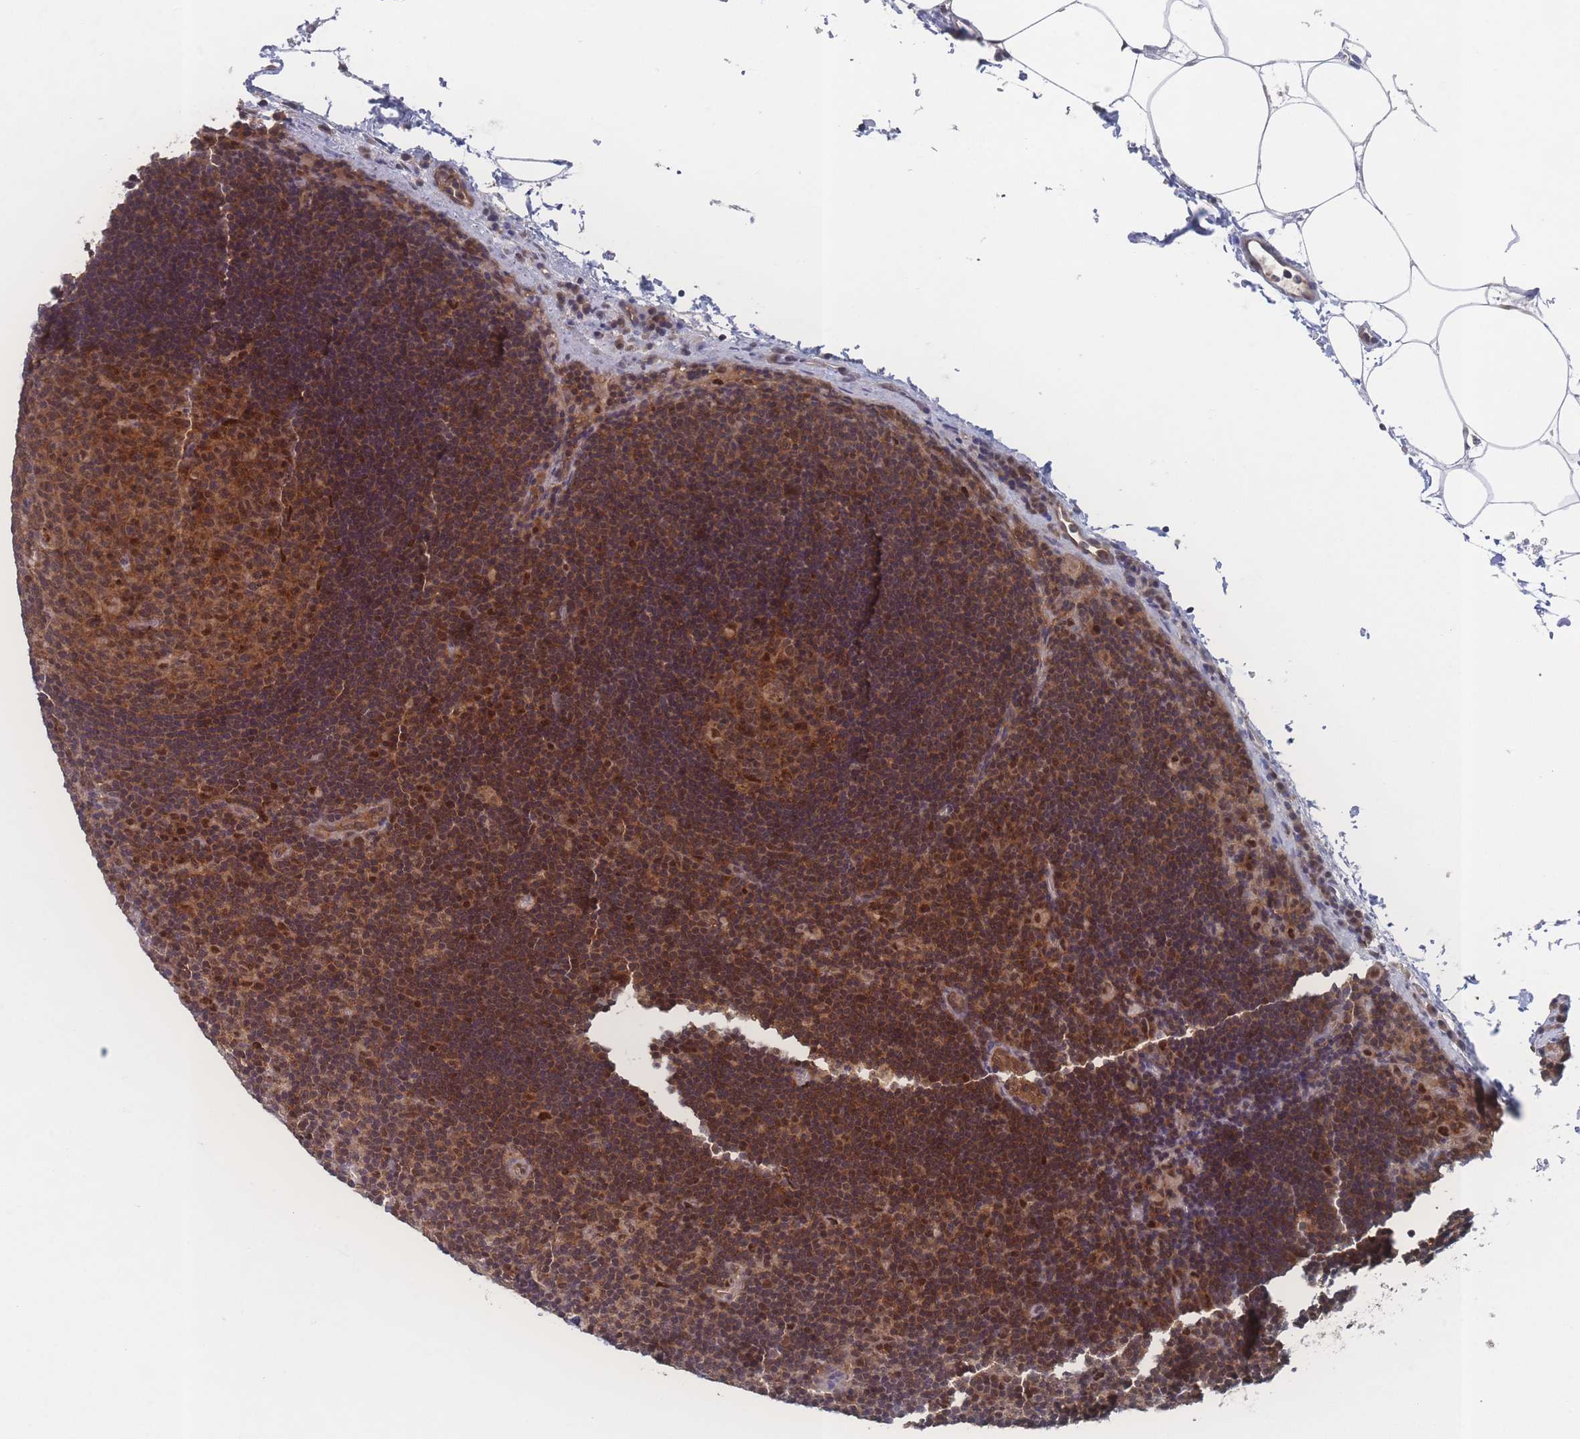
{"staining": {"intensity": "moderate", "quantity": ">75%", "location": "cytoplasmic/membranous,nuclear"}, "tissue": "lymph node", "cell_type": "Germinal center cells", "image_type": "normal", "snomed": [{"axis": "morphology", "description": "Normal tissue, NOS"}, {"axis": "topography", "description": "Lymph node"}], "caption": "Germinal center cells reveal moderate cytoplasmic/membranous,nuclear staining in about >75% of cells in unremarkable lymph node. Using DAB (brown) and hematoxylin (blue) stains, captured at high magnification using brightfield microscopy.", "gene": "PSMA1", "patient": {"sex": "male", "age": 62}}